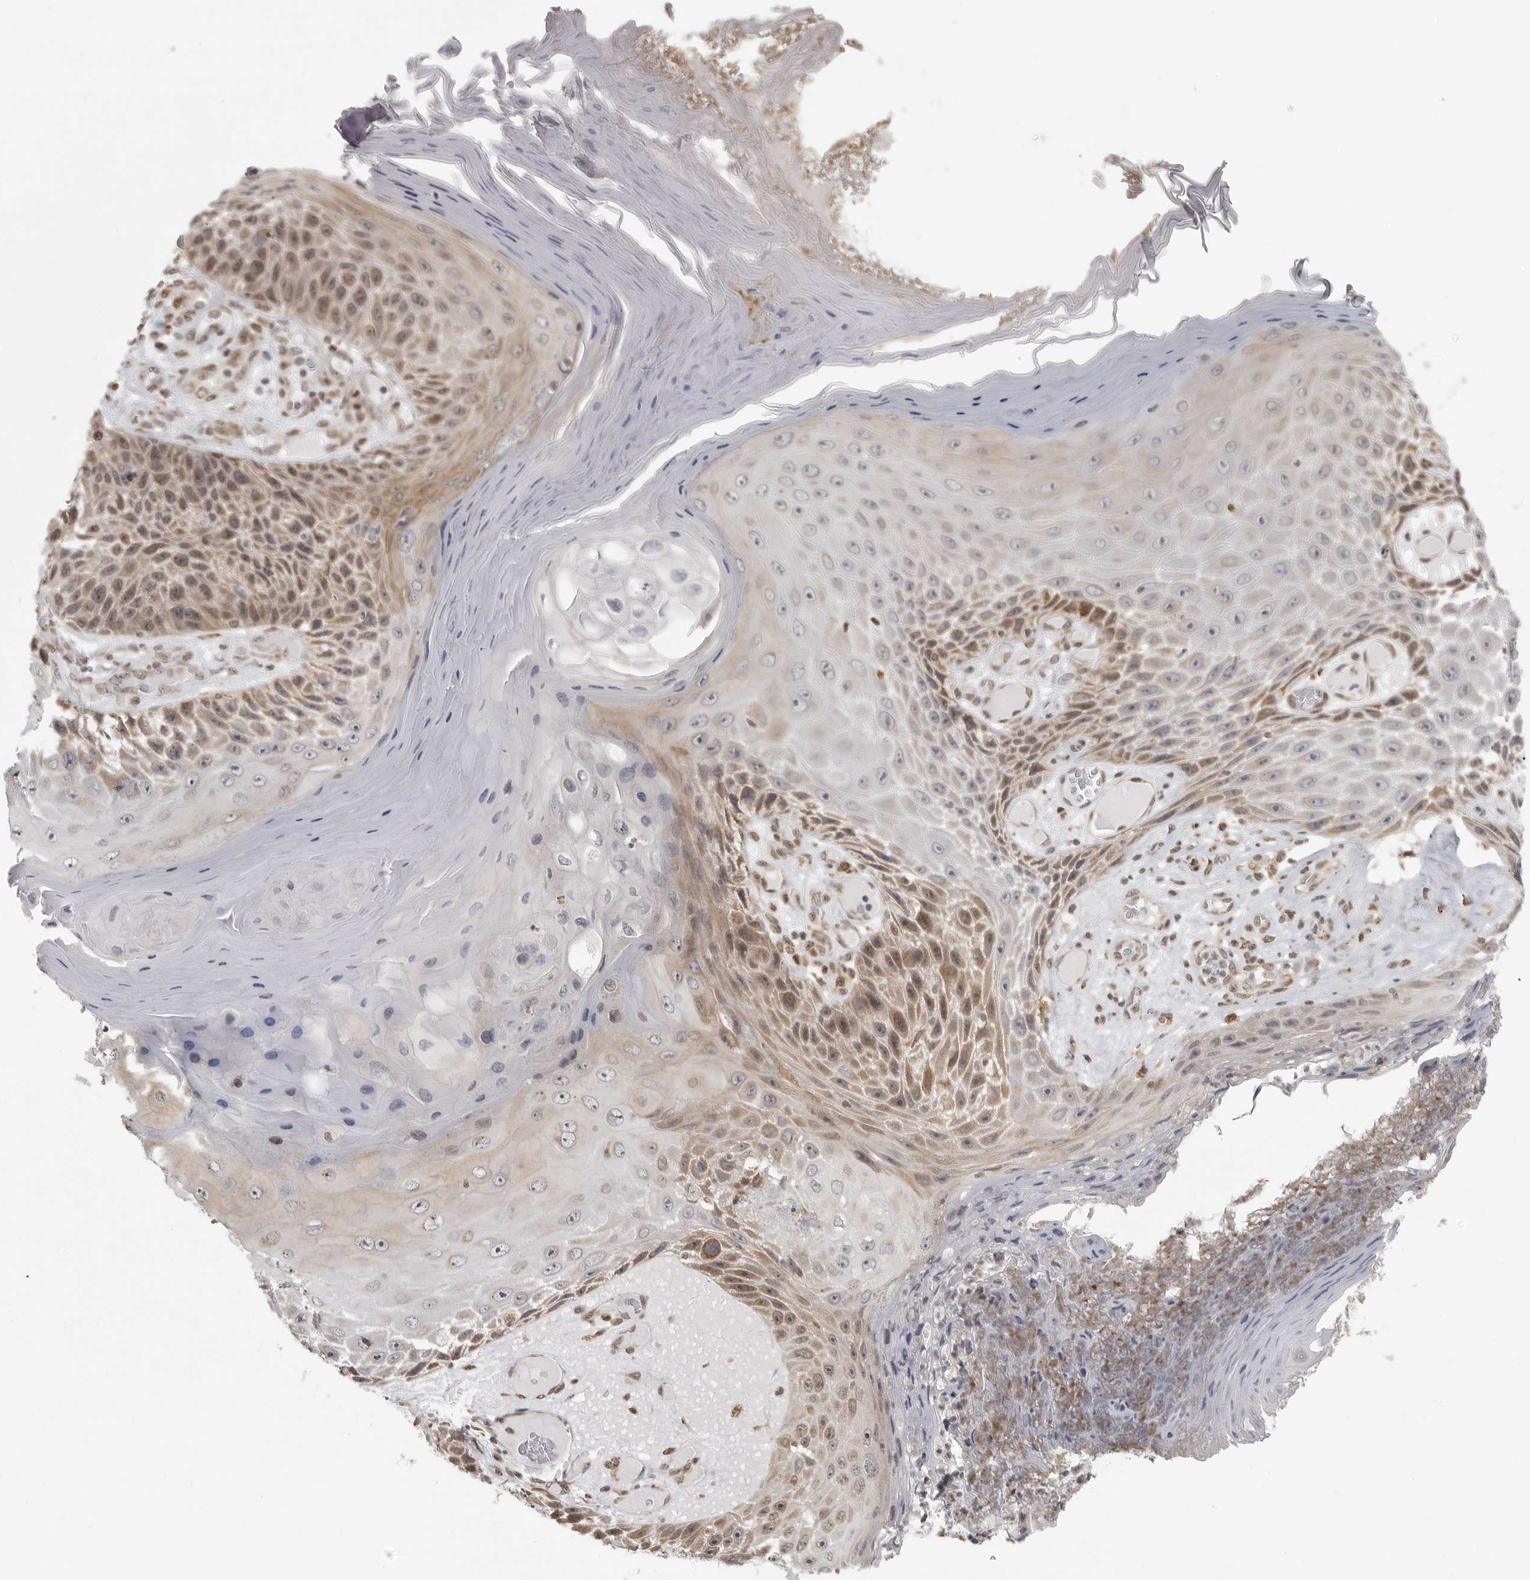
{"staining": {"intensity": "weak", "quantity": ">75%", "location": "nuclear"}, "tissue": "skin cancer", "cell_type": "Tumor cells", "image_type": "cancer", "snomed": [{"axis": "morphology", "description": "Squamous cell carcinoma, NOS"}, {"axis": "topography", "description": "Skin"}], "caption": "Immunohistochemical staining of human skin cancer (squamous cell carcinoma) shows low levels of weak nuclear expression in about >75% of tumor cells.", "gene": "ISG20L2", "patient": {"sex": "female", "age": 88}}